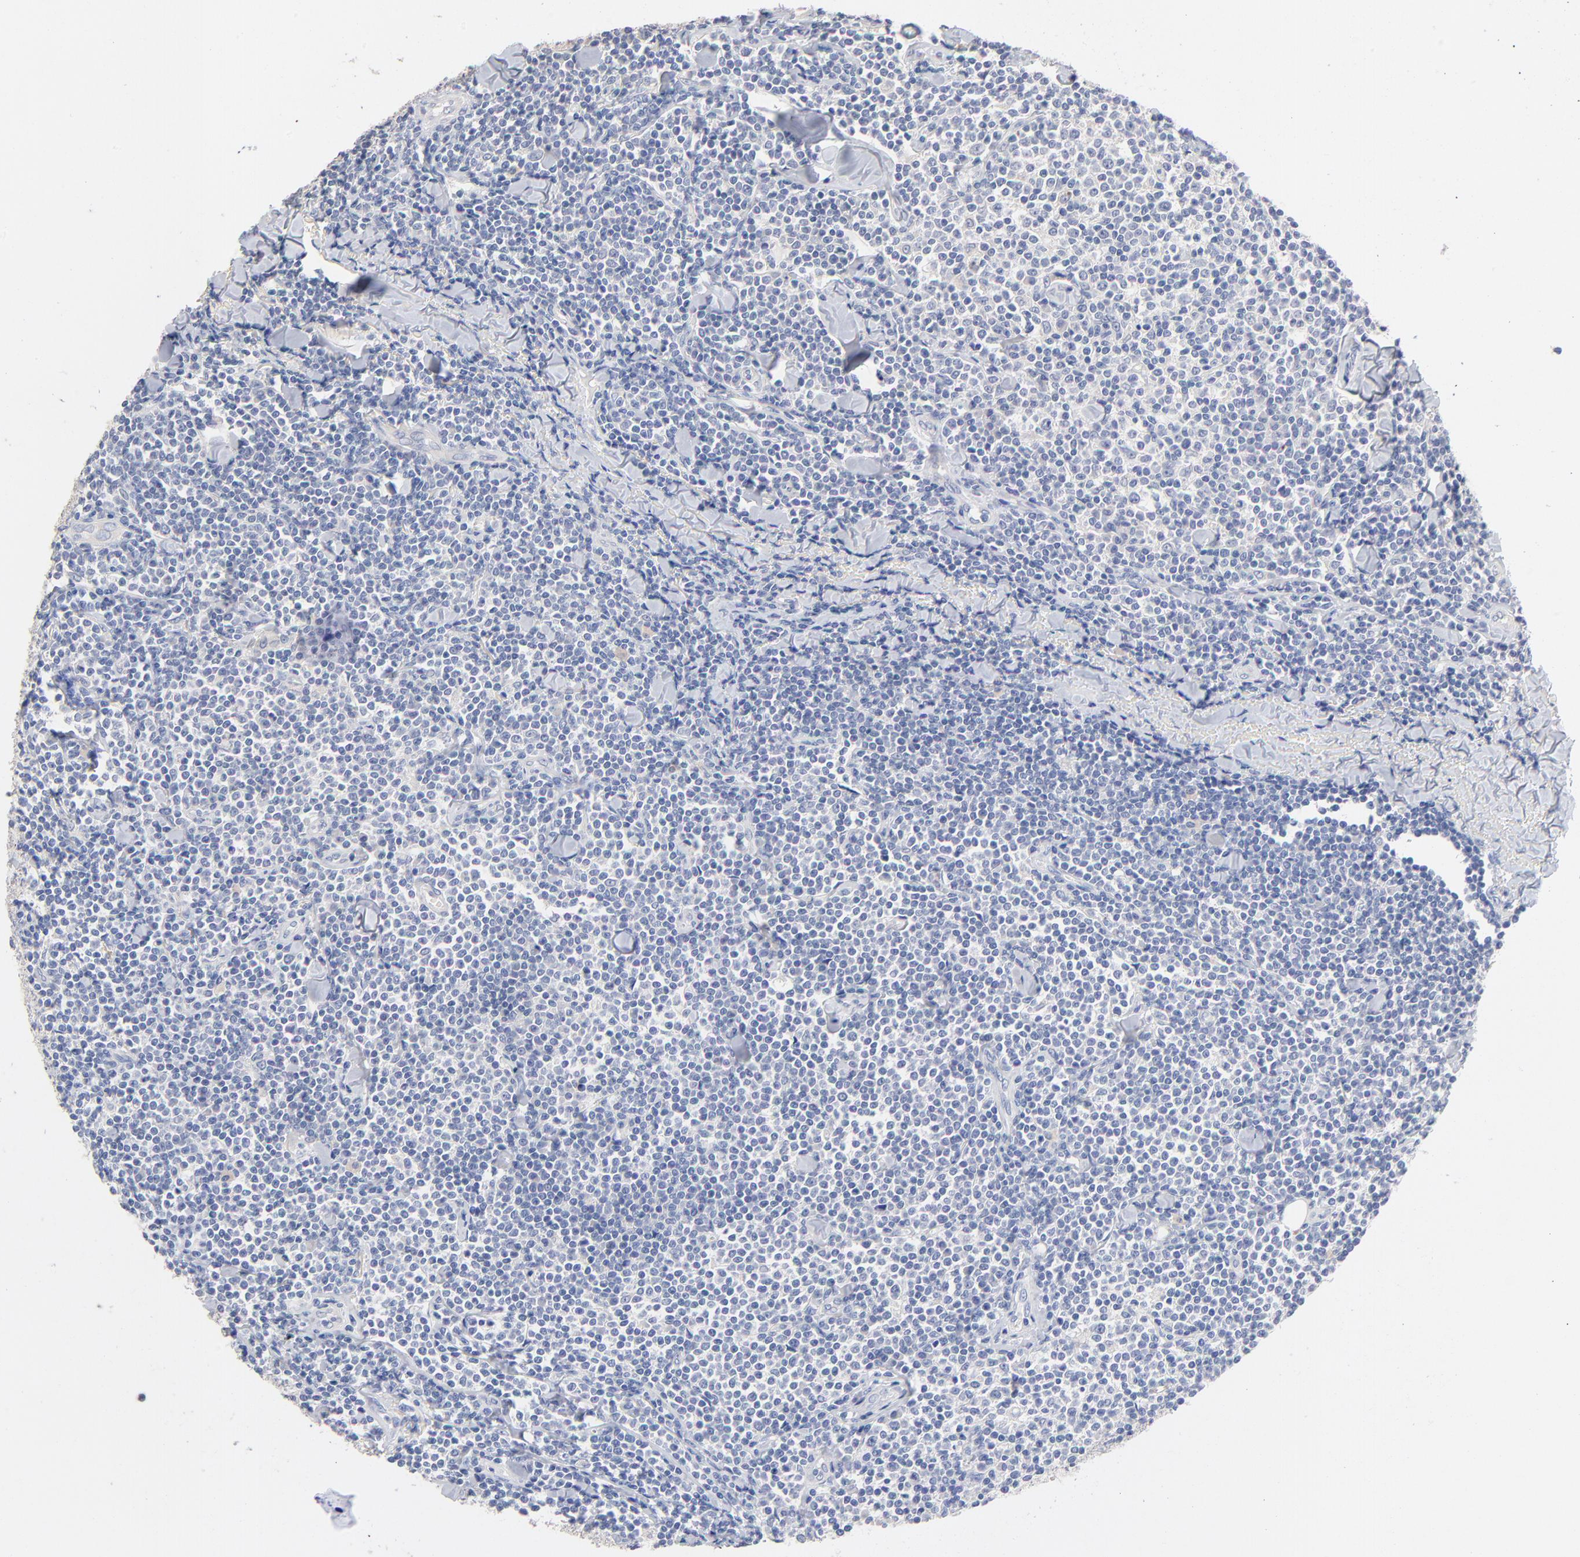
{"staining": {"intensity": "negative", "quantity": "none", "location": "none"}, "tissue": "lymphoma", "cell_type": "Tumor cells", "image_type": "cancer", "snomed": [{"axis": "morphology", "description": "Malignant lymphoma, non-Hodgkin's type, Low grade"}, {"axis": "topography", "description": "Soft tissue"}], "caption": "The photomicrograph demonstrates no staining of tumor cells in malignant lymphoma, non-Hodgkin's type (low-grade).", "gene": "CPS1", "patient": {"sex": "male", "age": 92}}